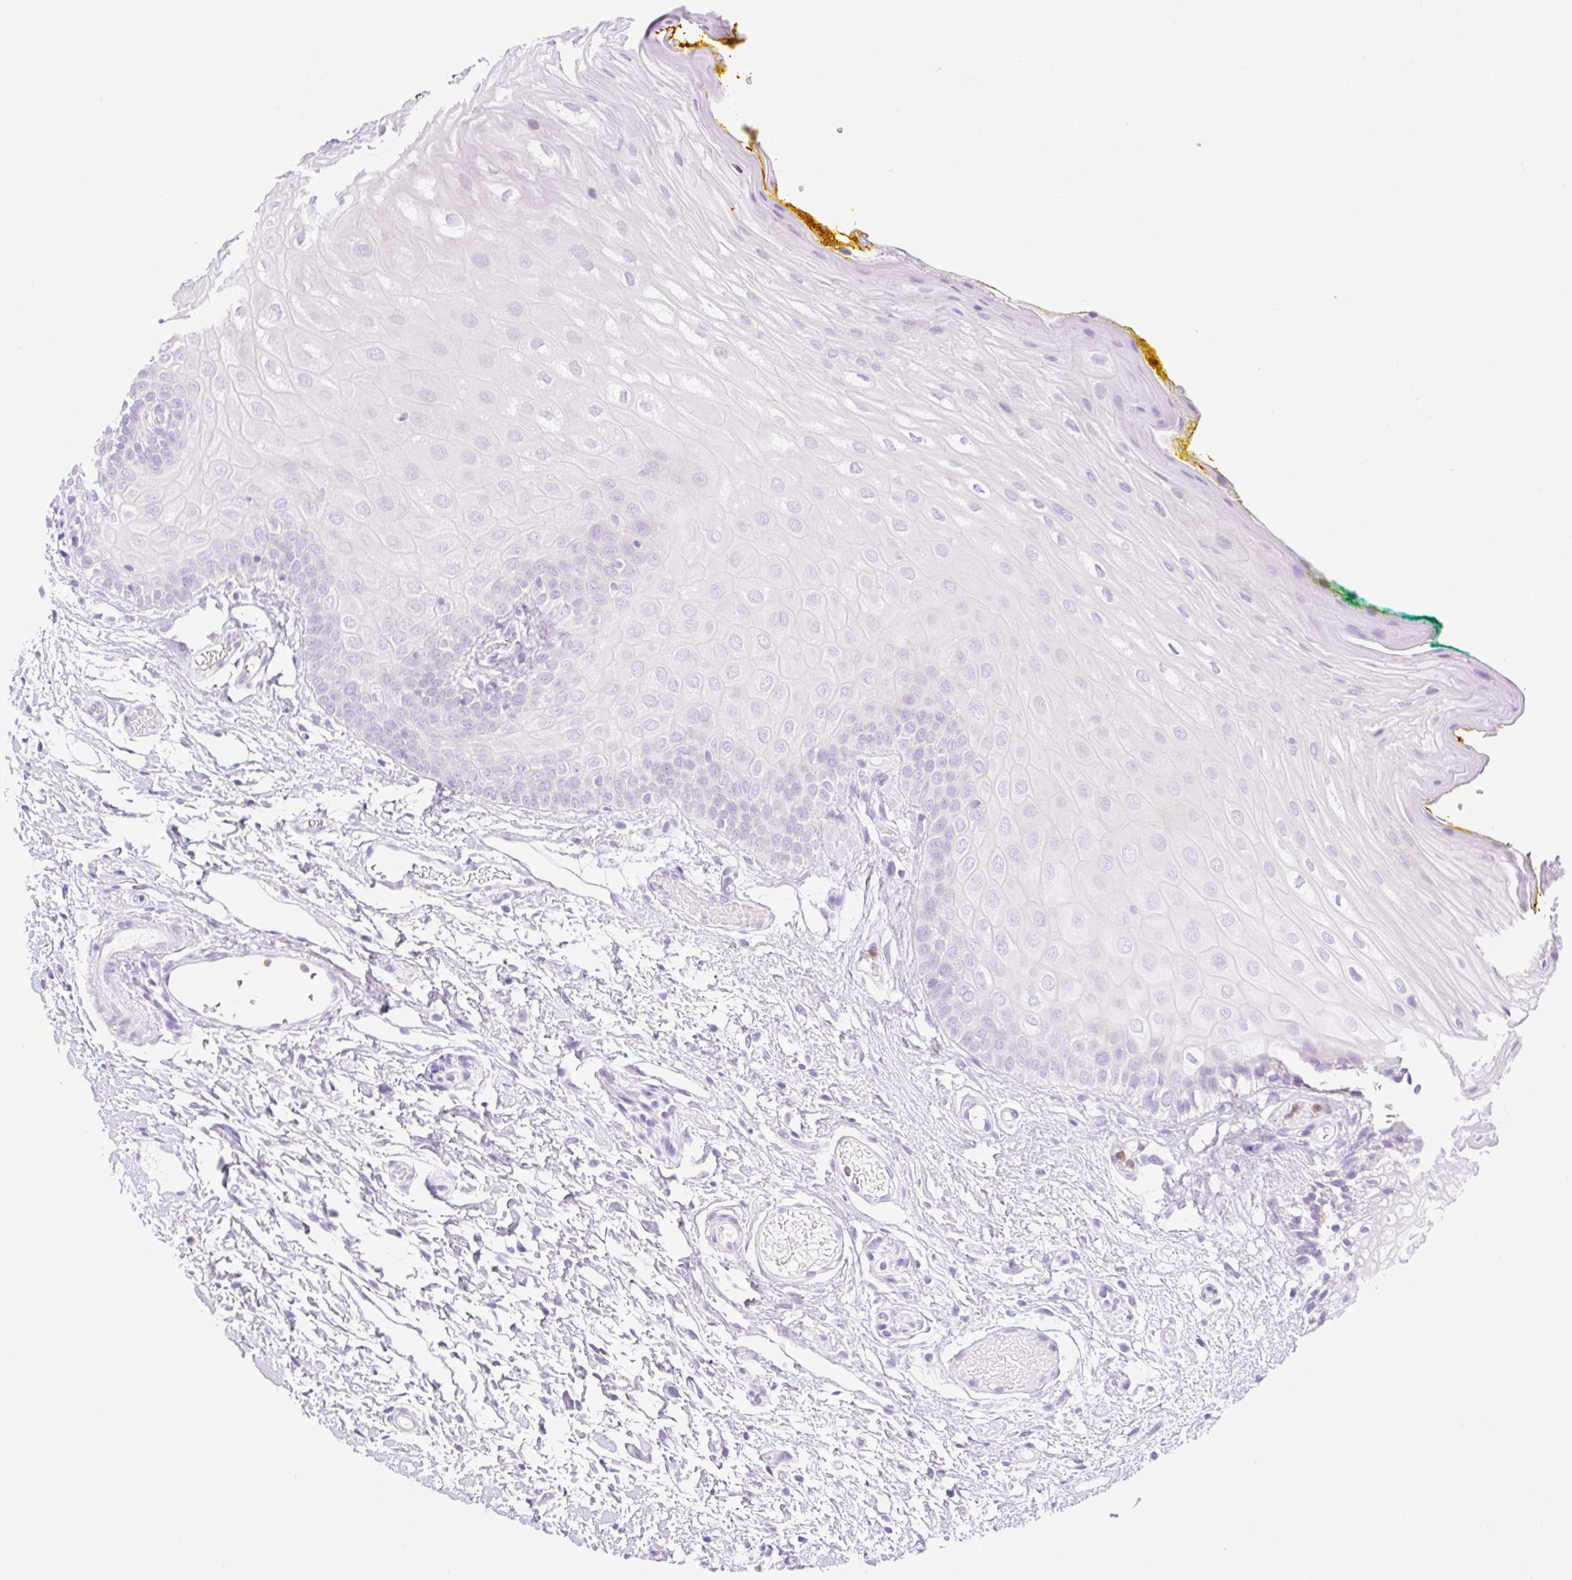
{"staining": {"intensity": "negative", "quantity": "none", "location": "none"}, "tissue": "oral mucosa", "cell_type": "Squamous epithelial cells", "image_type": "normal", "snomed": [{"axis": "morphology", "description": "Normal tissue, NOS"}, {"axis": "topography", "description": "Oral tissue"}, {"axis": "topography", "description": "Tounge, NOS"}], "caption": "High magnification brightfield microscopy of benign oral mucosa stained with DAB (brown) and counterstained with hematoxylin (blue): squamous epithelial cells show no significant positivity.", "gene": "SLC25A40", "patient": {"sex": "female", "age": 60}}